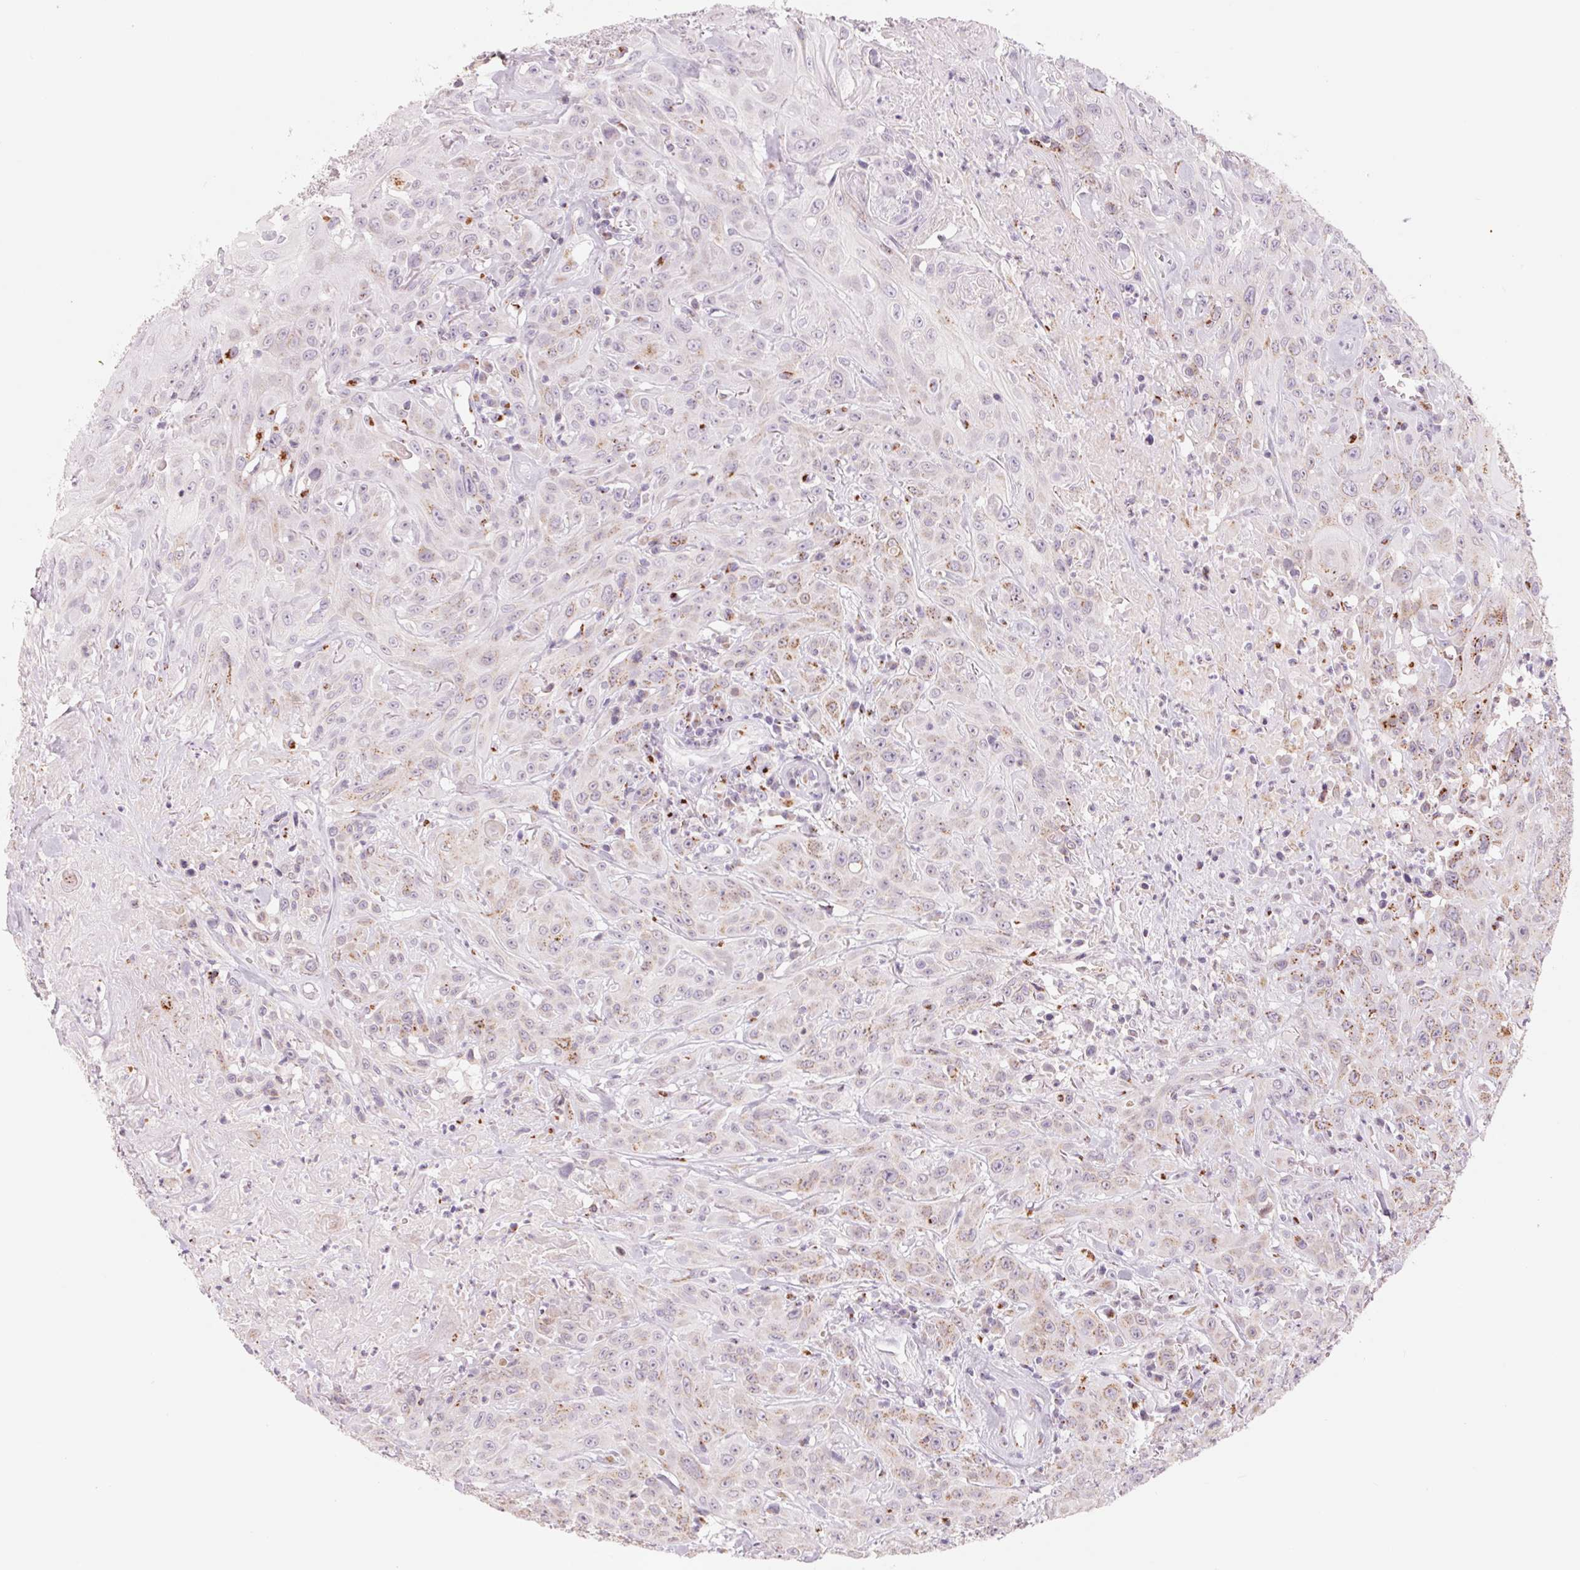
{"staining": {"intensity": "moderate", "quantity": "25%-75%", "location": "cytoplasmic/membranous"}, "tissue": "head and neck cancer", "cell_type": "Tumor cells", "image_type": "cancer", "snomed": [{"axis": "morphology", "description": "Squamous cell carcinoma, NOS"}, {"axis": "topography", "description": "Skin"}, {"axis": "topography", "description": "Head-Neck"}], "caption": "Protein staining exhibits moderate cytoplasmic/membranous positivity in approximately 25%-75% of tumor cells in squamous cell carcinoma (head and neck). (IHC, brightfield microscopy, high magnification).", "gene": "GALNT7", "patient": {"sex": "male", "age": 80}}